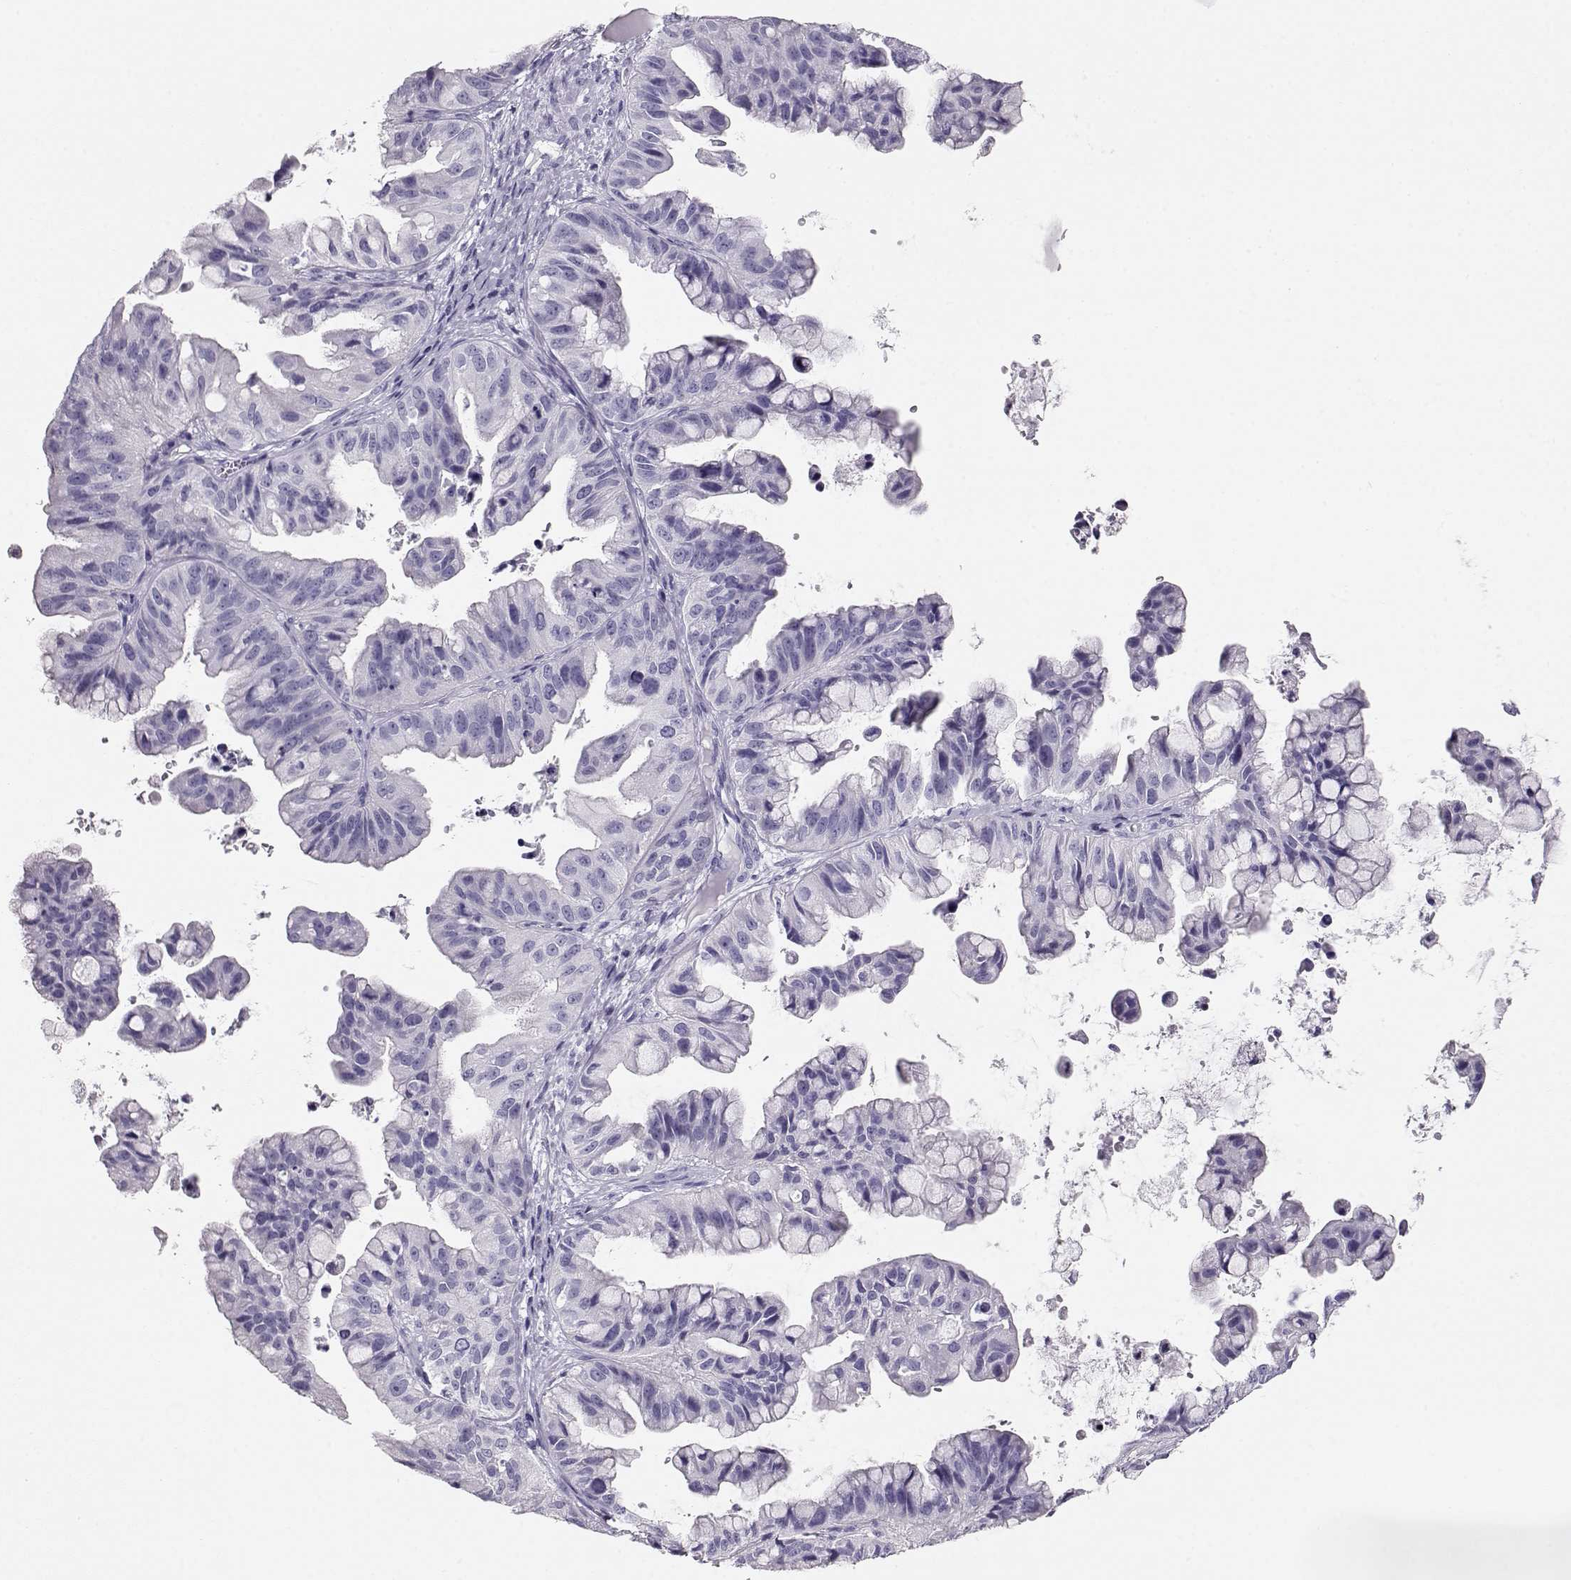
{"staining": {"intensity": "negative", "quantity": "none", "location": "none"}, "tissue": "ovarian cancer", "cell_type": "Tumor cells", "image_type": "cancer", "snomed": [{"axis": "morphology", "description": "Cystadenocarcinoma, mucinous, NOS"}, {"axis": "topography", "description": "Ovary"}], "caption": "Immunohistochemical staining of human mucinous cystadenocarcinoma (ovarian) exhibits no significant expression in tumor cells.", "gene": "ACTN2", "patient": {"sex": "female", "age": 76}}